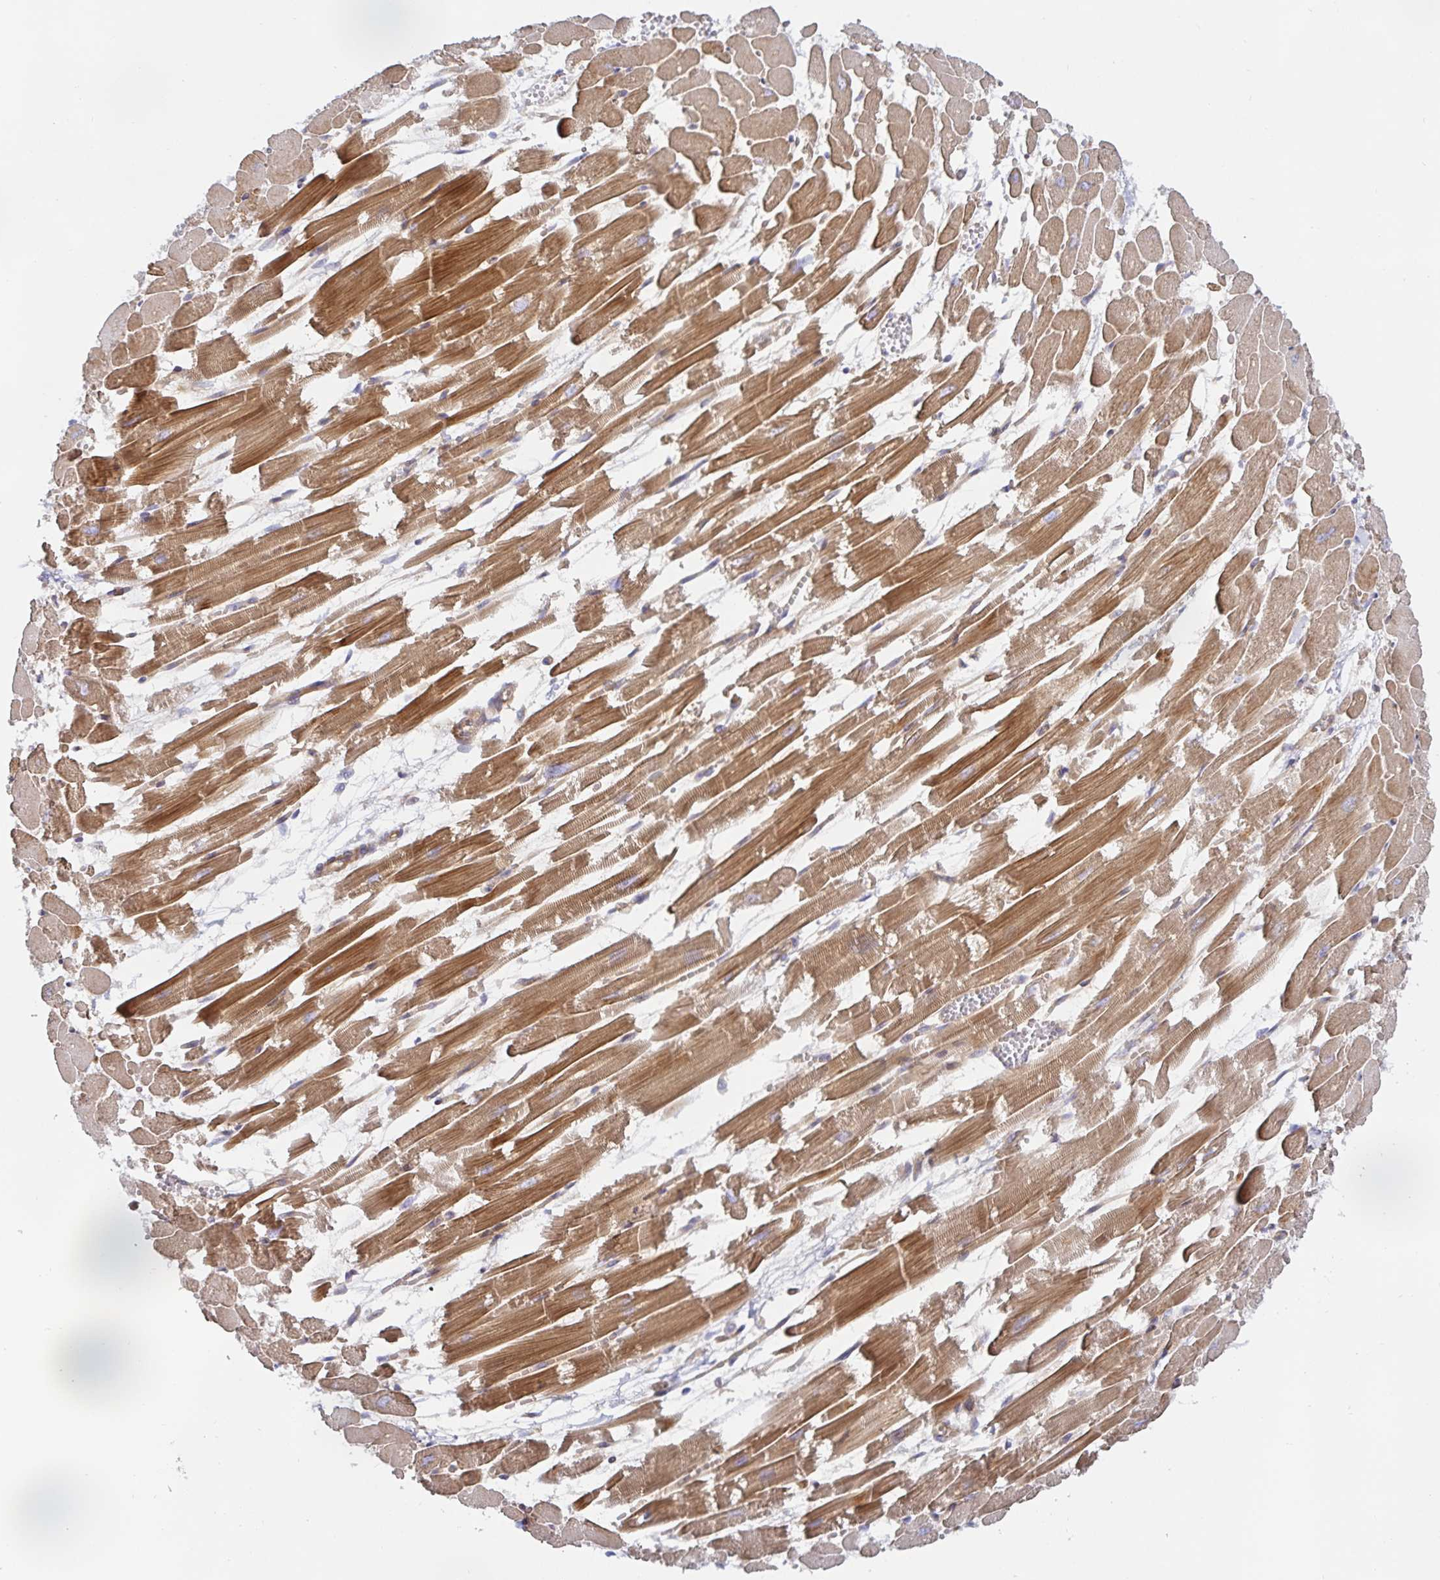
{"staining": {"intensity": "strong", "quantity": ">75%", "location": "cytoplasmic/membranous"}, "tissue": "heart muscle", "cell_type": "Cardiomyocytes", "image_type": "normal", "snomed": [{"axis": "morphology", "description": "Normal tissue, NOS"}, {"axis": "topography", "description": "Heart"}], "caption": "Brown immunohistochemical staining in unremarkable human heart muscle displays strong cytoplasmic/membranous positivity in approximately >75% of cardiomyocytes.", "gene": "METTL22", "patient": {"sex": "female", "age": 52}}